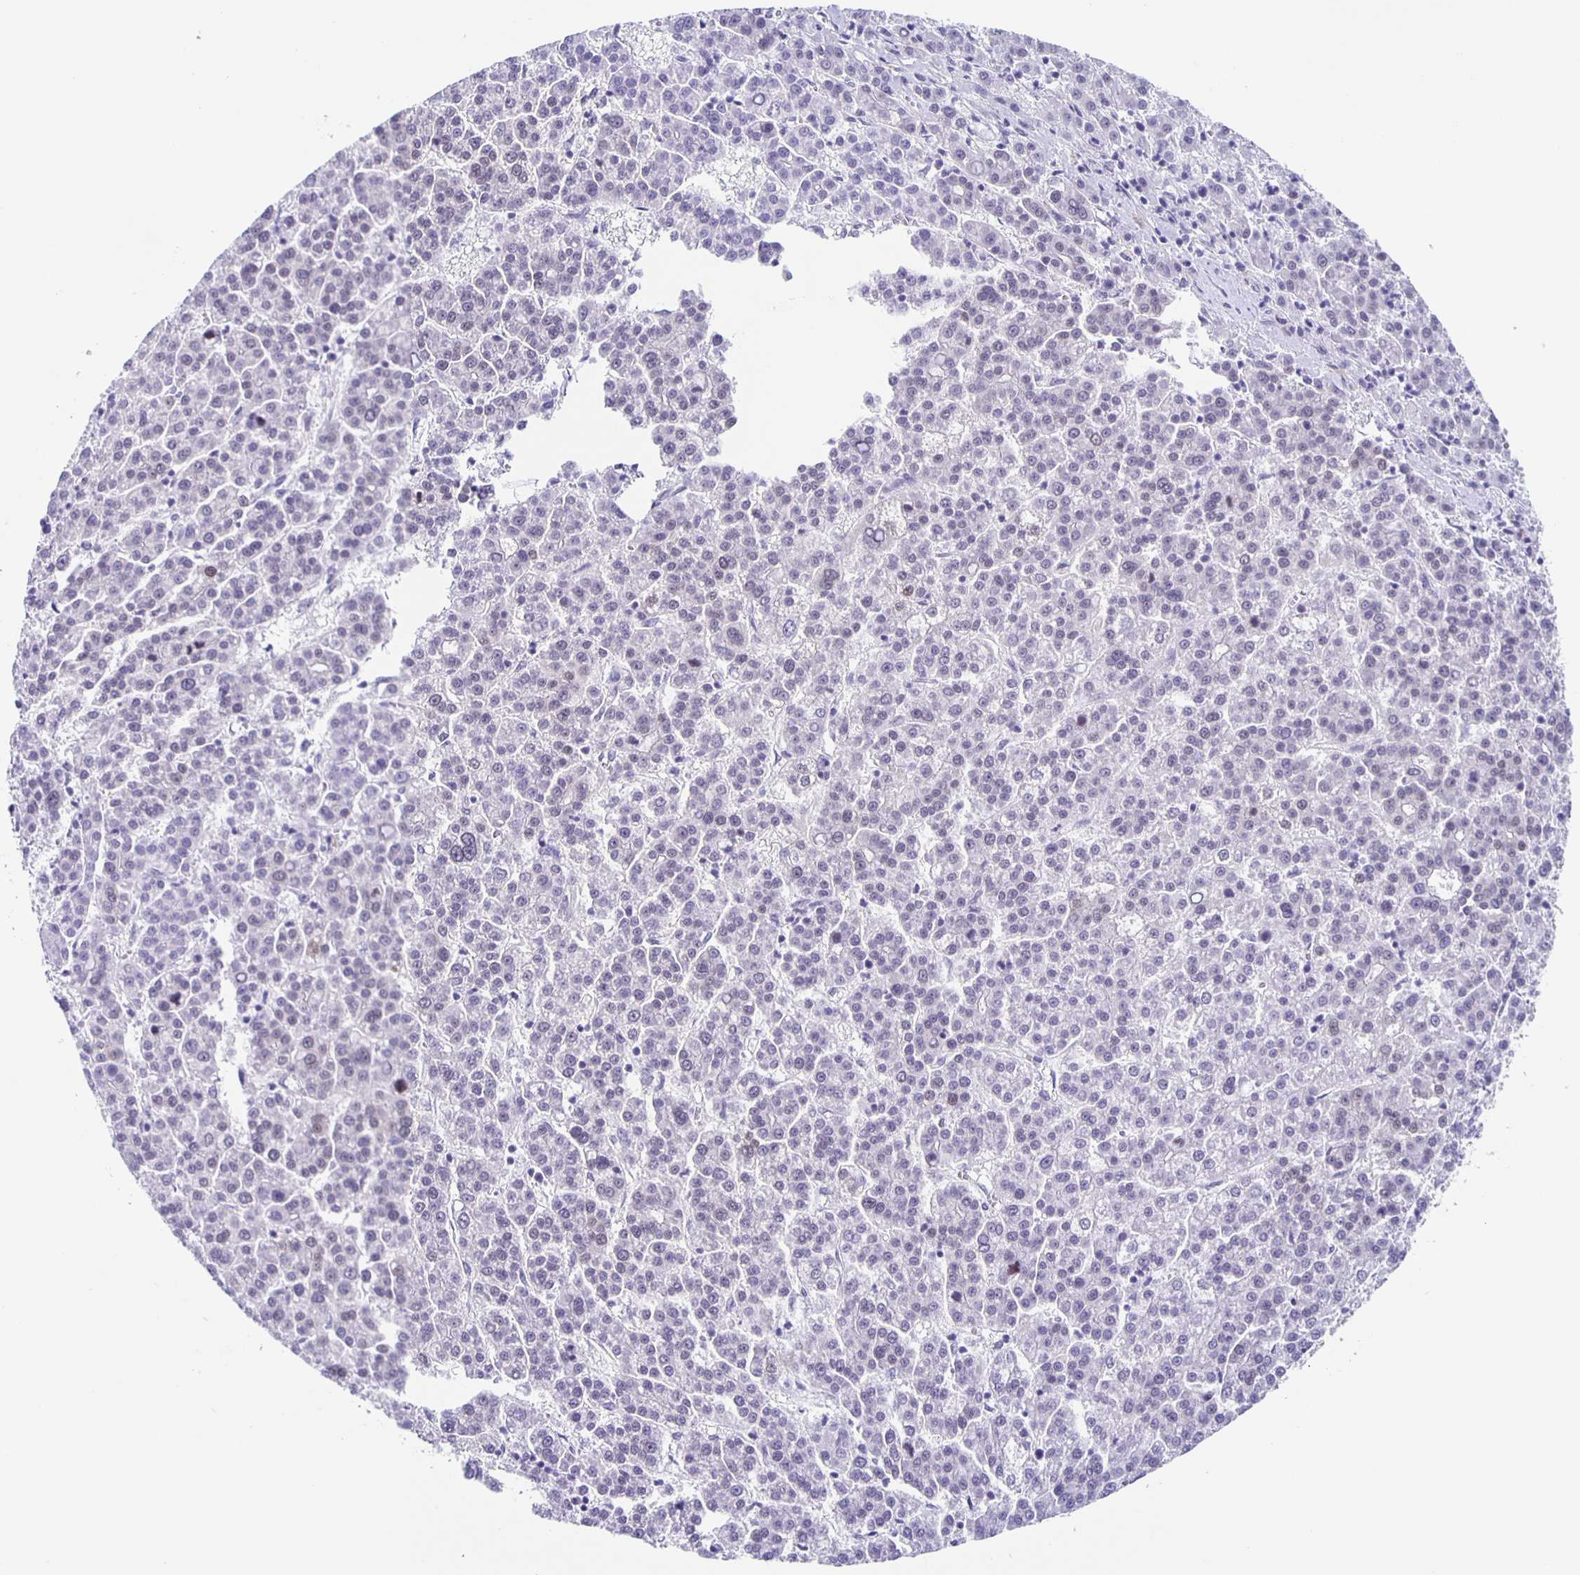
{"staining": {"intensity": "negative", "quantity": "none", "location": "none"}, "tissue": "liver cancer", "cell_type": "Tumor cells", "image_type": "cancer", "snomed": [{"axis": "morphology", "description": "Carcinoma, Hepatocellular, NOS"}, {"axis": "topography", "description": "Liver"}], "caption": "This is an immunohistochemistry image of liver hepatocellular carcinoma. There is no expression in tumor cells.", "gene": "TPPP", "patient": {"sex": "female", "age": 58}}